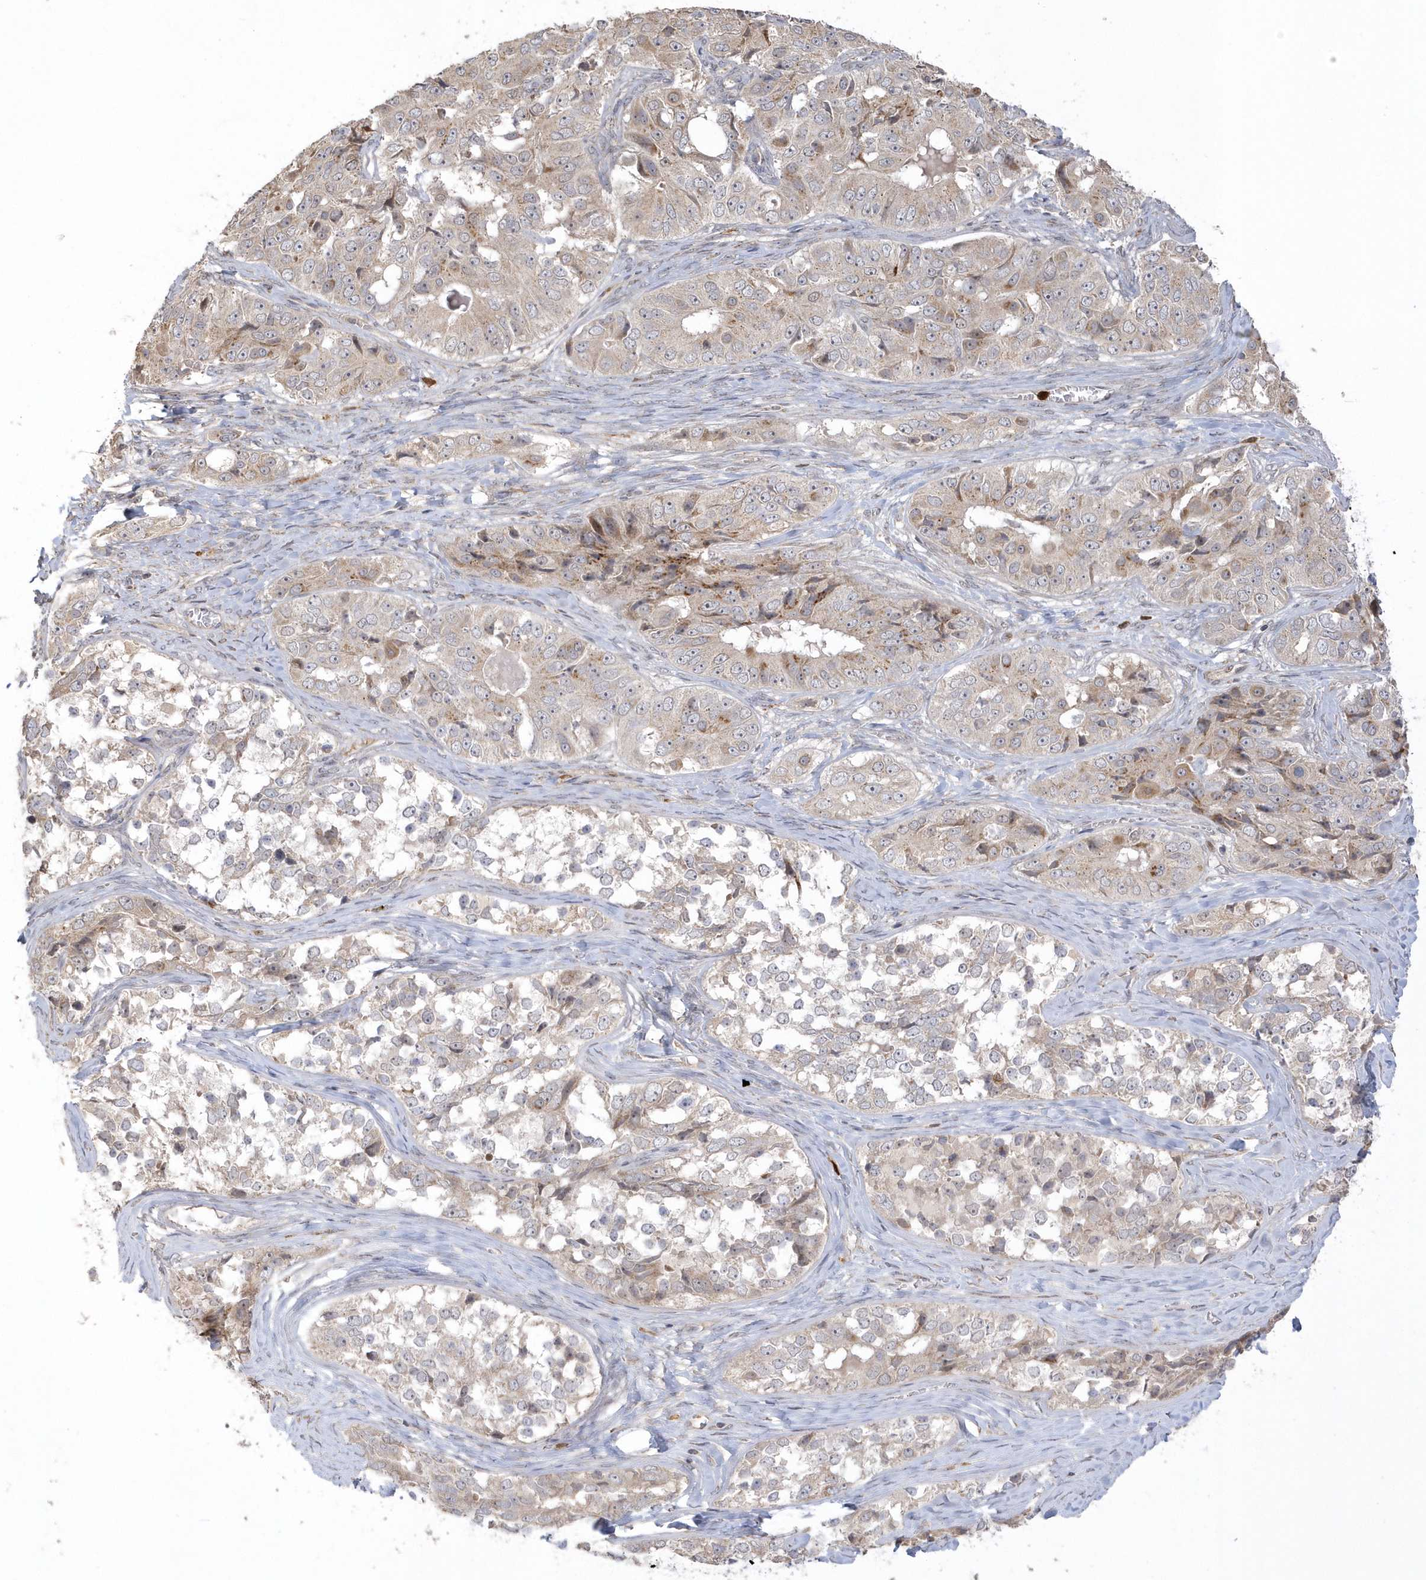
{"staining": {"intensity": "weak", "quantity": ">75%", "location": "cytoplasmic/membranous"}, "tissue": "ovarian cancer", "cell_type": "Tumor cells", "image_type": "cancer", "snomed": [{"axis": "morphology", "description": "Carcinoma, endometroid"}, {"axis": "topography", "description": "Ovary"}], "caption": "Immunohistochemical staining of human ovarian endometroid carcinoma reveals weak cytoplasmic/membranous protein staining in about >75% of tumor cells. Nuclei are stained in blue.", "gene": "NAF1", "patient": {"sex": "female", "age": 51}}